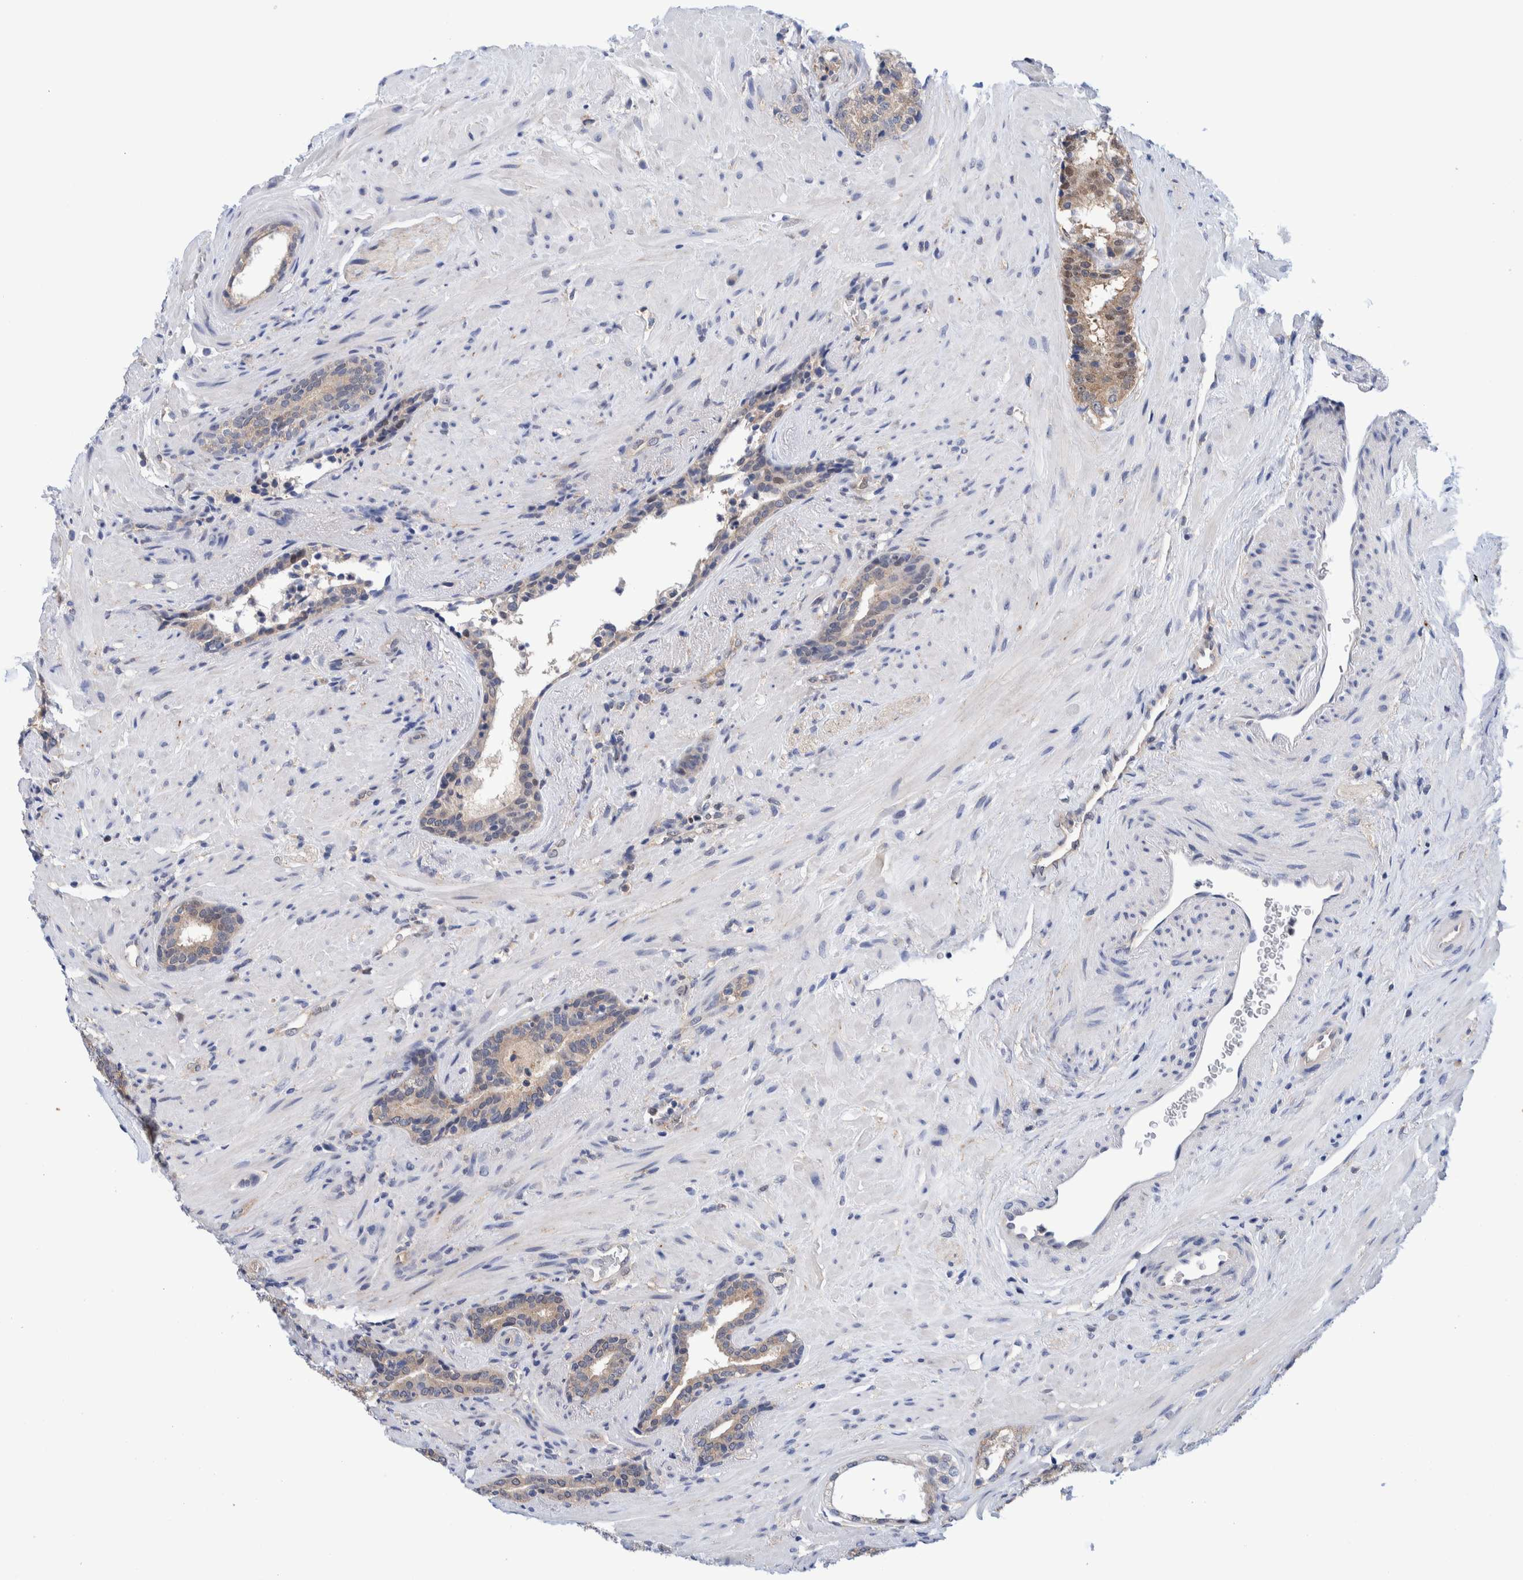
{"staining": {"intensity": "weak", "quantity": "25%-75%", "location": "cytoplasmic/membranous"}, "tissue": "prostate cancer", "cell_type": "Tumor cells", "image_type": "cancer", "snomed": [{"axis": "morphology", "description": "Adenocarcinoma, High grade"}, {"axis": "topography", "description": "Prostate"}], "caption": "A low amount of weak cytoplasmic/membranous expression is identified in approximately 25%-75% of tumor cells in adenocarcinoma (high-grade) (prostate) tissue. (DAB IHC with brightfield microscopy, high magnification).", "gene": "PFAS", "patient": {"sex": "male", "age": 71}}